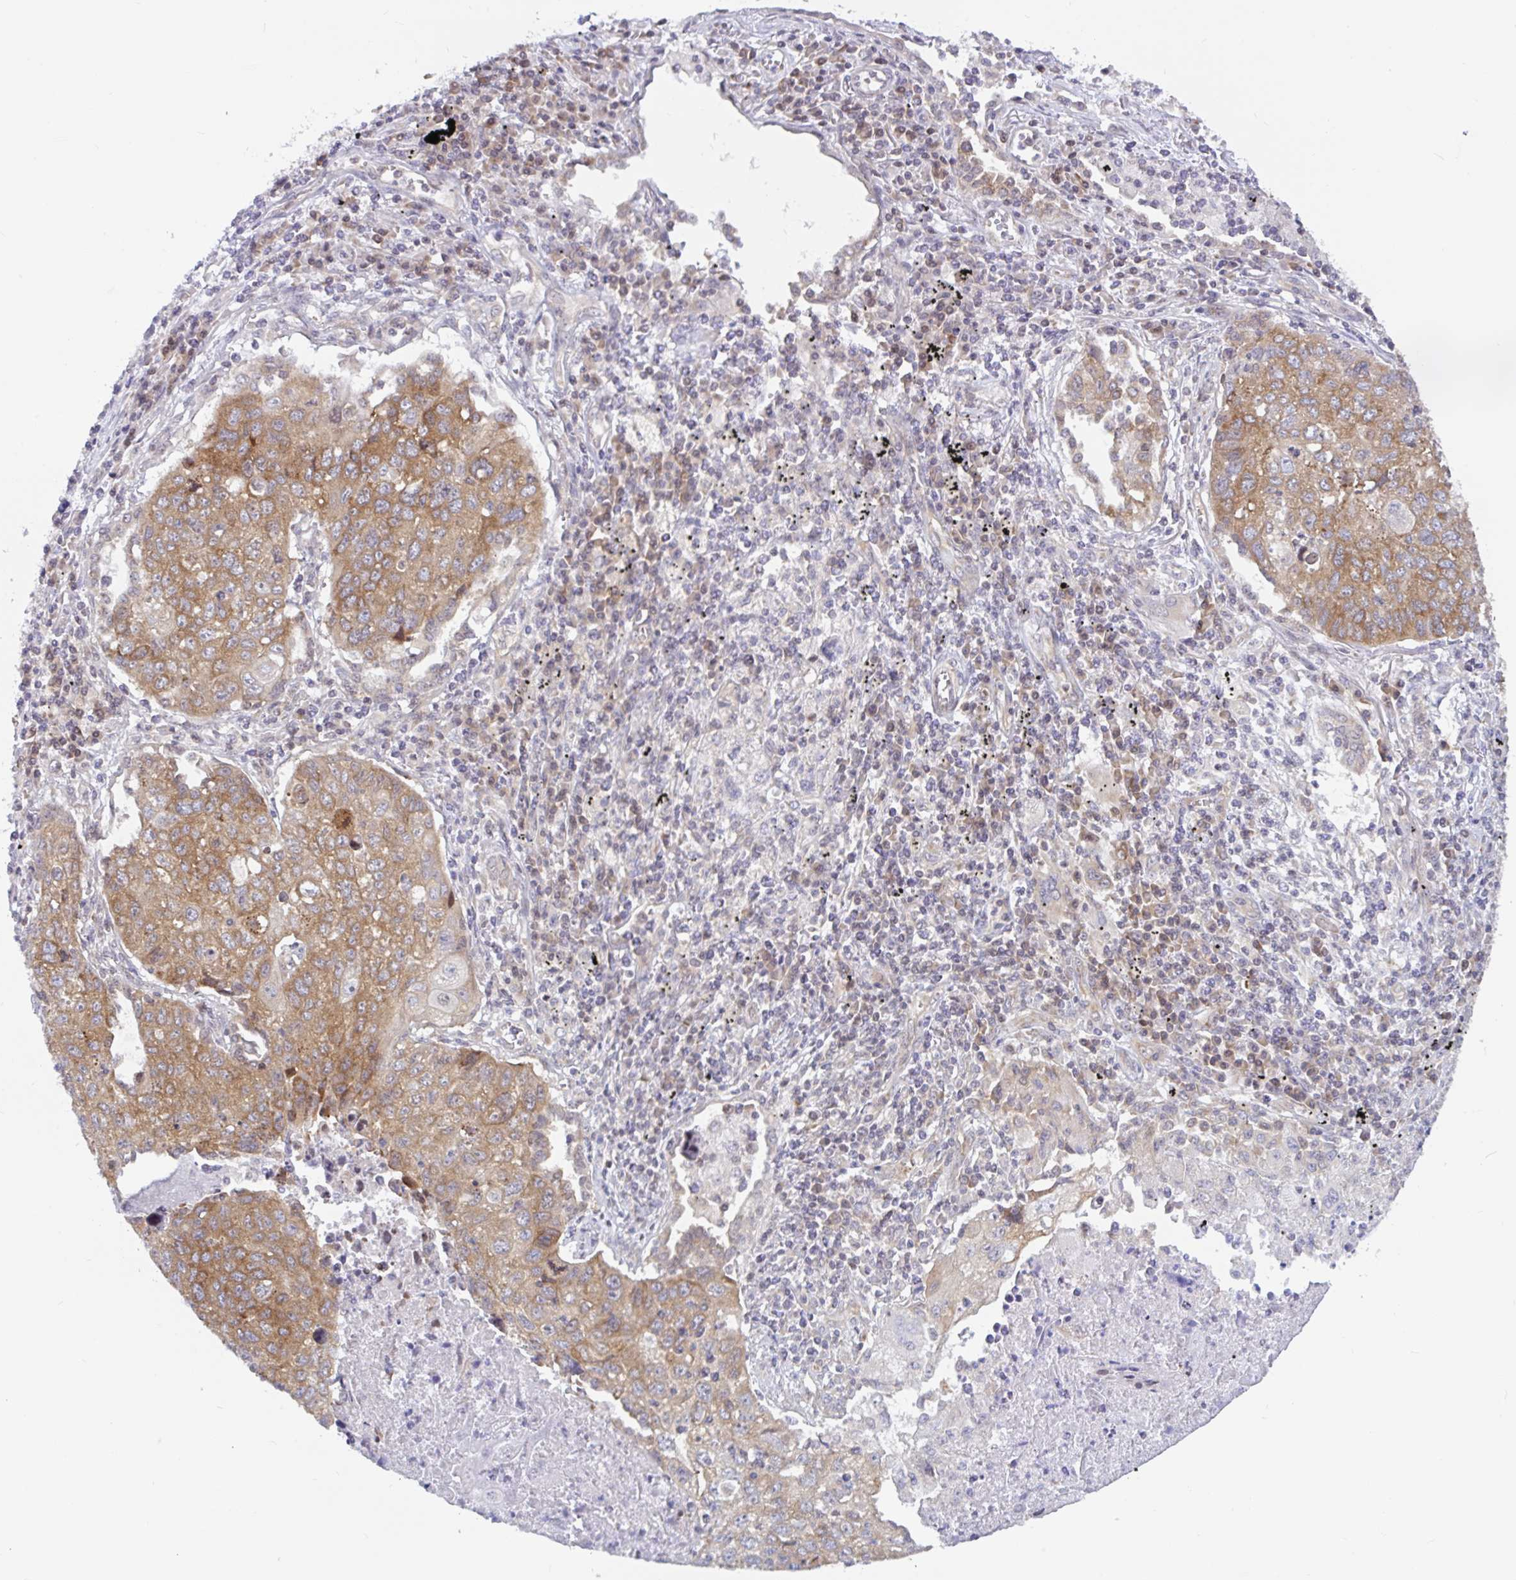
{"staining": {"intensity": "moderate", "quantity": ">75%", "location": "cytoplasmic/membranous"}, "tissue": "lung cancer", "cell_type": "Tumor cells", "image_type": "cancer", "snomed": [{"axis": "morphology", "description": "Normal morphology"}, {"axis": "morphology", "description": "Aneuploidy"}, {"axis": "morphology", "description": "Squamous cell carcinoma, NOS"}, {"axis": "topography", "description": "Lymph node"}, {"axis": "topography", "description": "Lung"}], "caption": "Lung cancer (aneuploidy) stained for a protein (brown) demonstrates moderate cytoplasmic/membranous positive expression in approximately >75% of tumor cells.", "gene": "LARP1", "patient": {"sex": "female", "age": 76}}